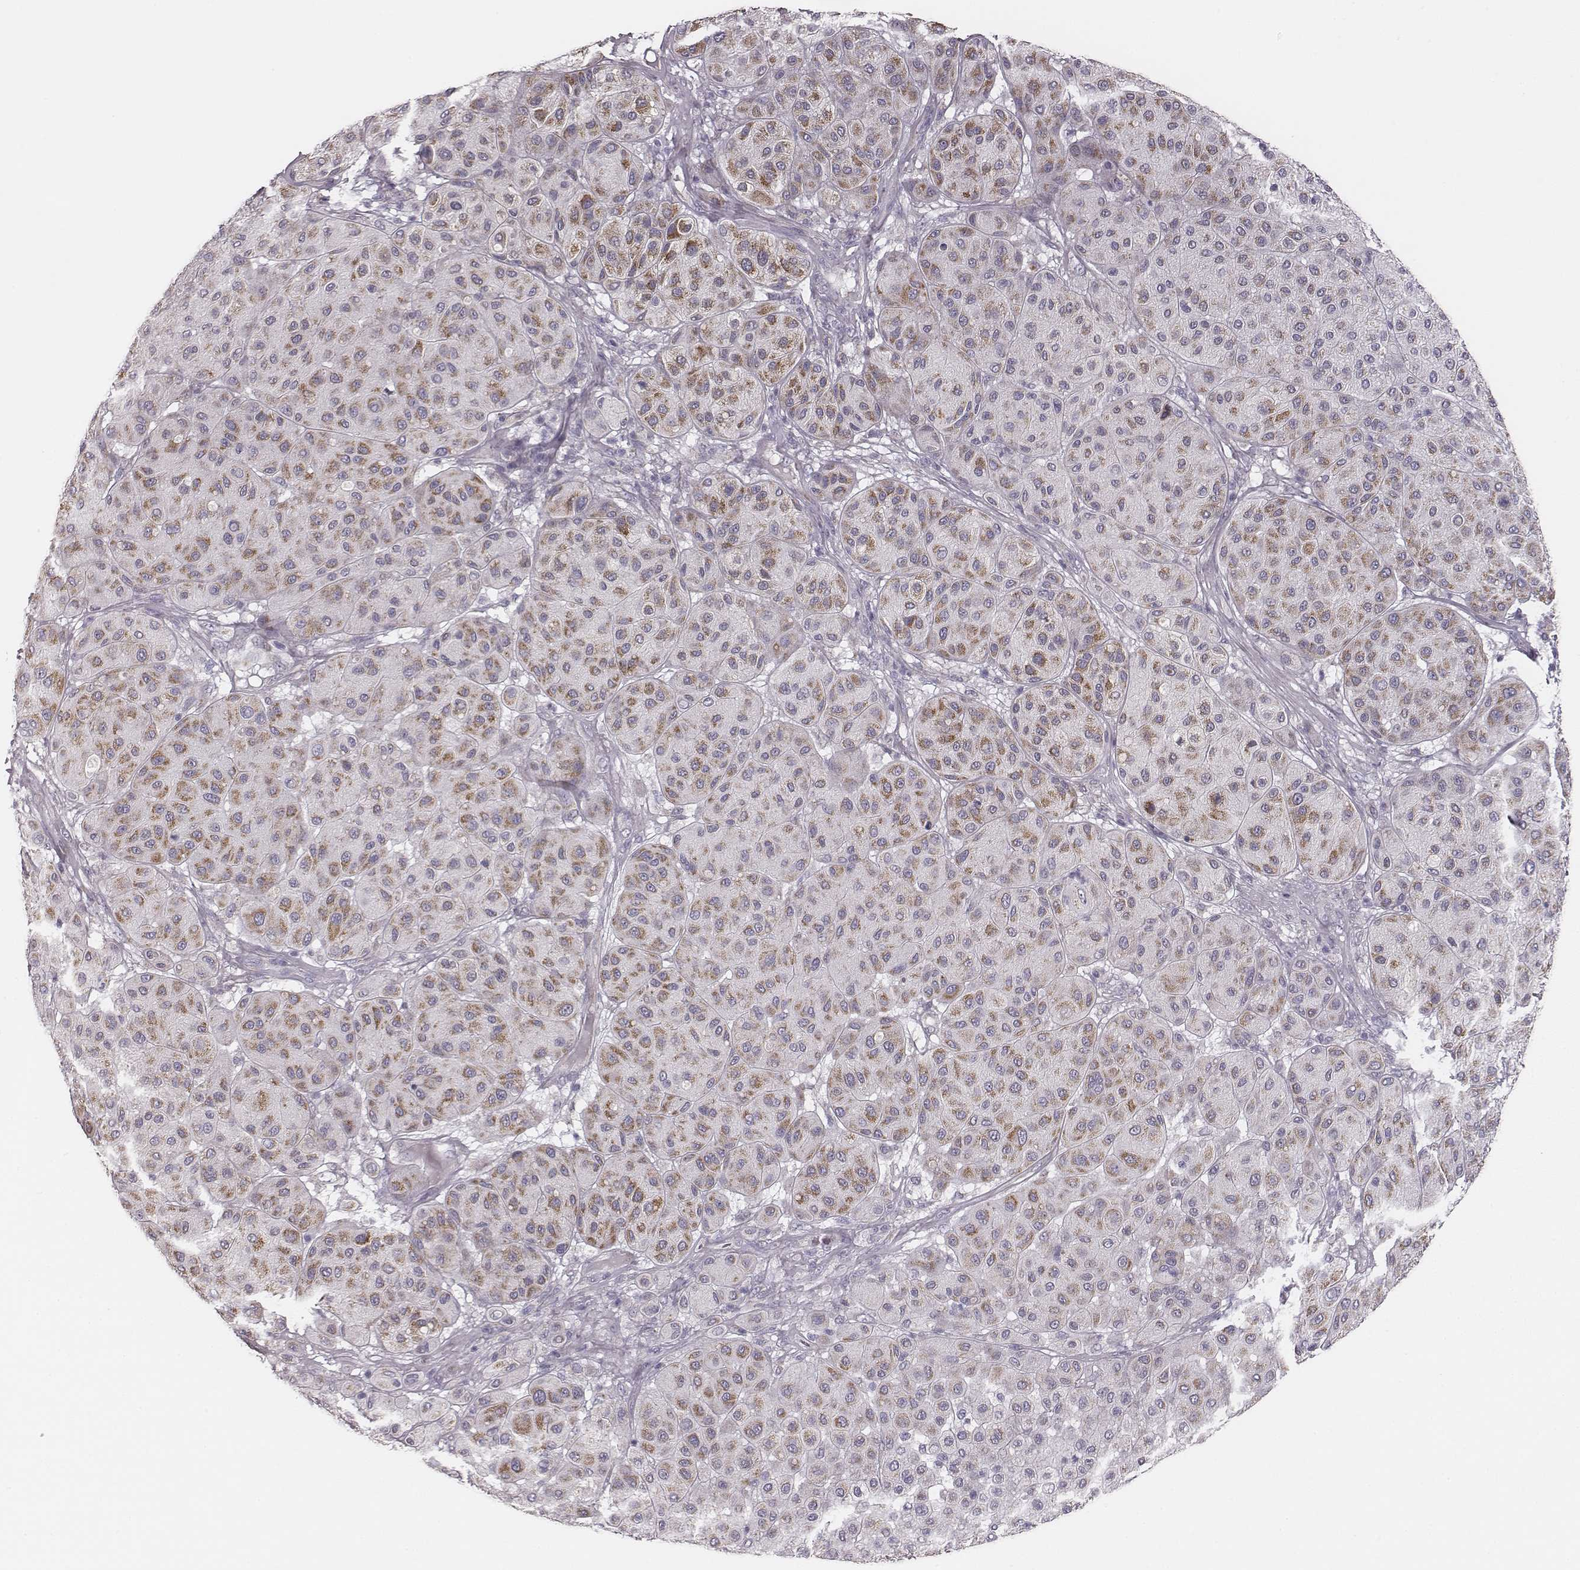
{"staining": {"intensity": "moderate", "quantity": ">75%", "location": "cytoplasmic/membranous"}, "tissue": "melanoma", "cell_type": "Tumor cells", "image_type": "cancer", "snomed": [{"axis": "morphology", "description": "Malignant melanoma, Metastatic site"}, {"axis": "topography", "description": "Smooth muscle"}], "caption": "Malignant melanoma (metastatic site) stained for a protein (brown) reveals moderate cytoplasmic/membranous positive positivity in about >75% of tumor cells.", "gene": "UBL4B", "patient": {"sex": "male", "age": 41}}